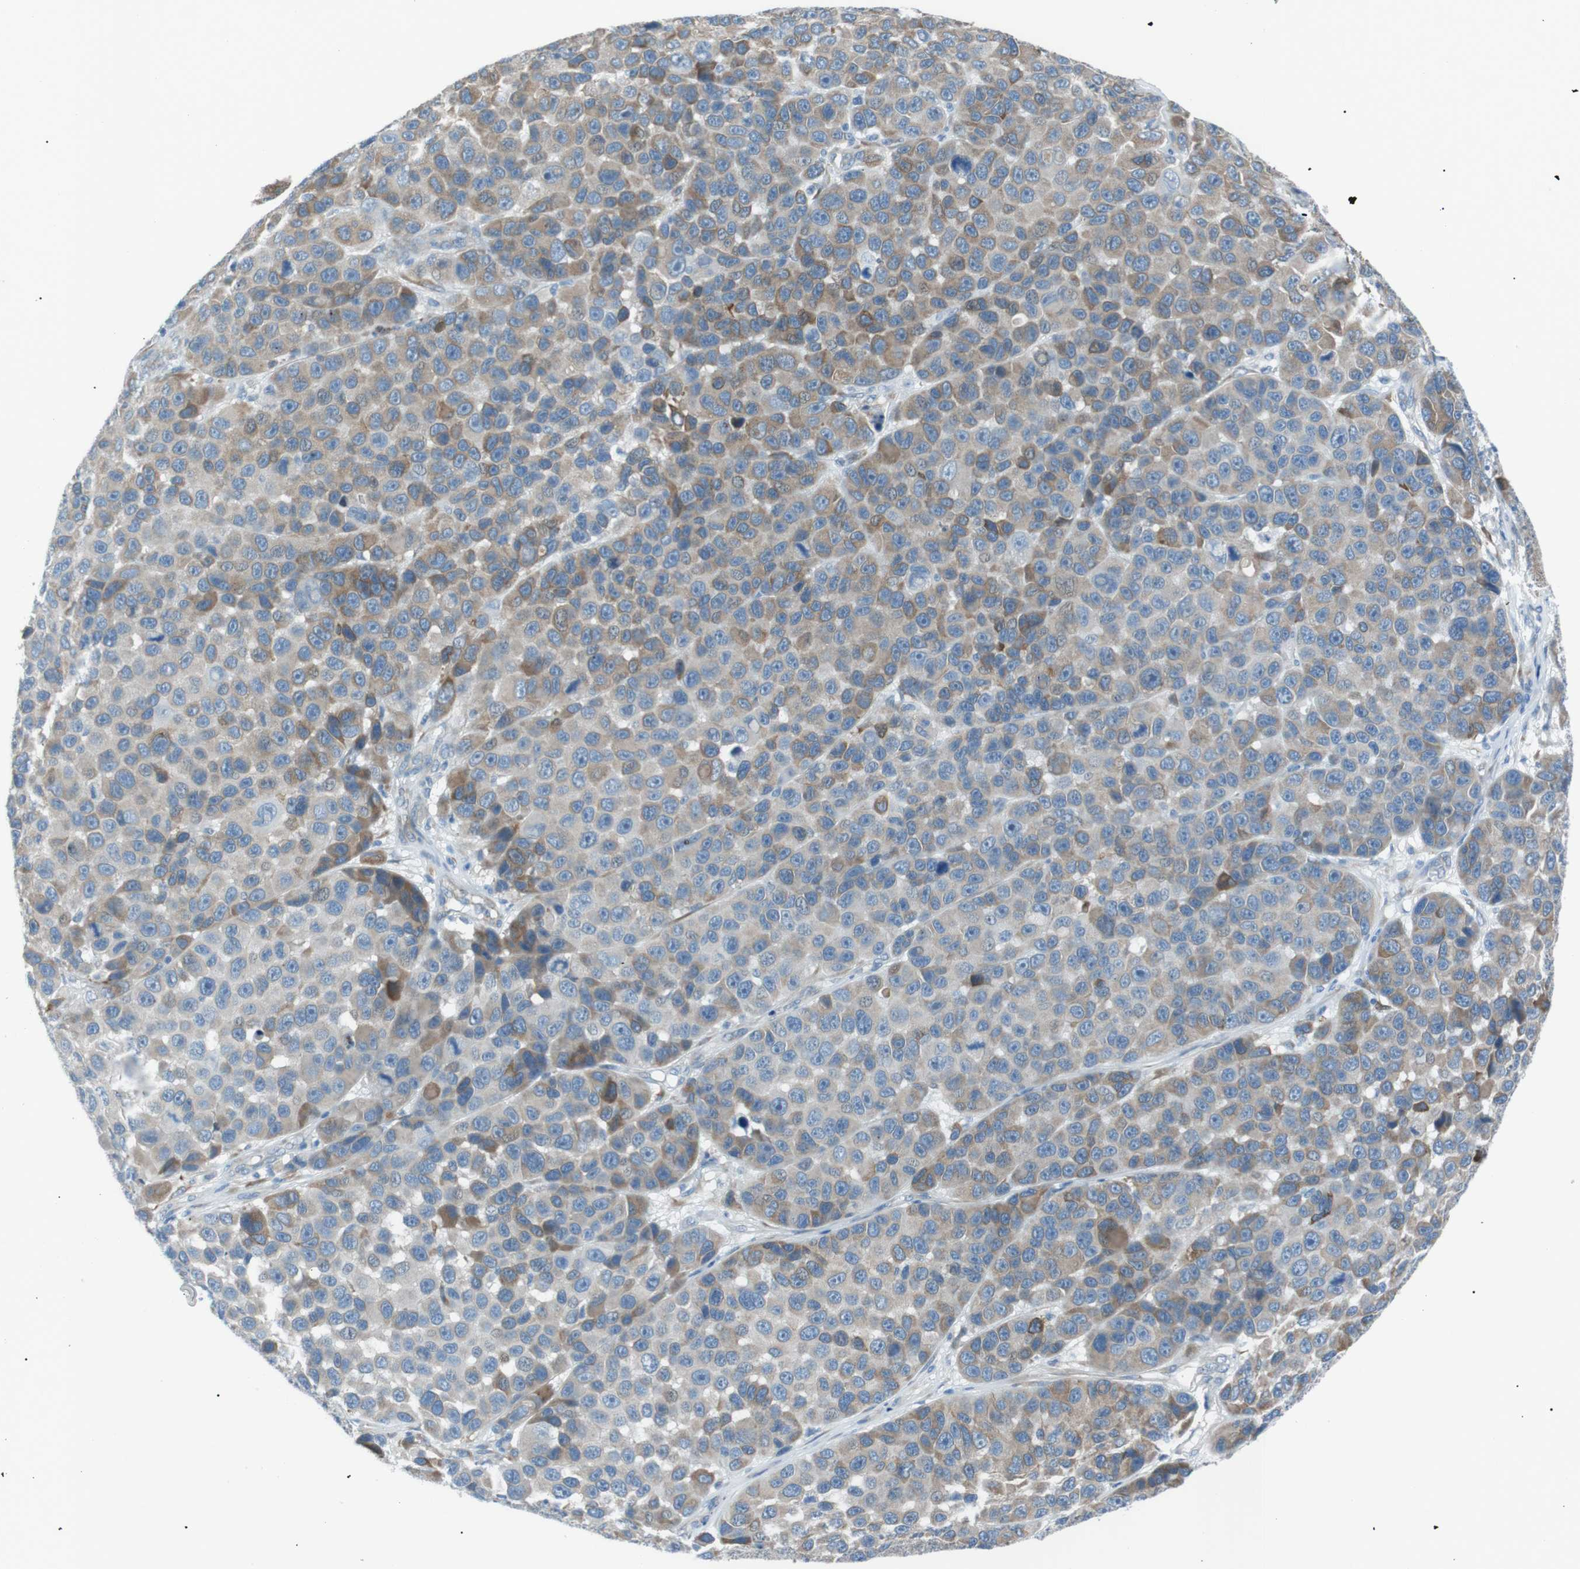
{"staining": {"intensity": "moderate", "quantity": "25%-75%", "location": "cytoplasmic/membranous"}, "tissue": "melanoma", "cell_type": "Tumor cells", "image_type": "cancer", "snomed": [{"axis": "morphology", "description": "Malignant melanoma, NOS"}, {"axis": "topography", "description": "Skin"}], "caption": "The image shows staining of malignant melanoma, revealing moderate cytoplasmic/membranous protein positivity (brown color) within tumor cells.", "gene": "MTARC2", "patient": {"sex": "male", "age": 53}}